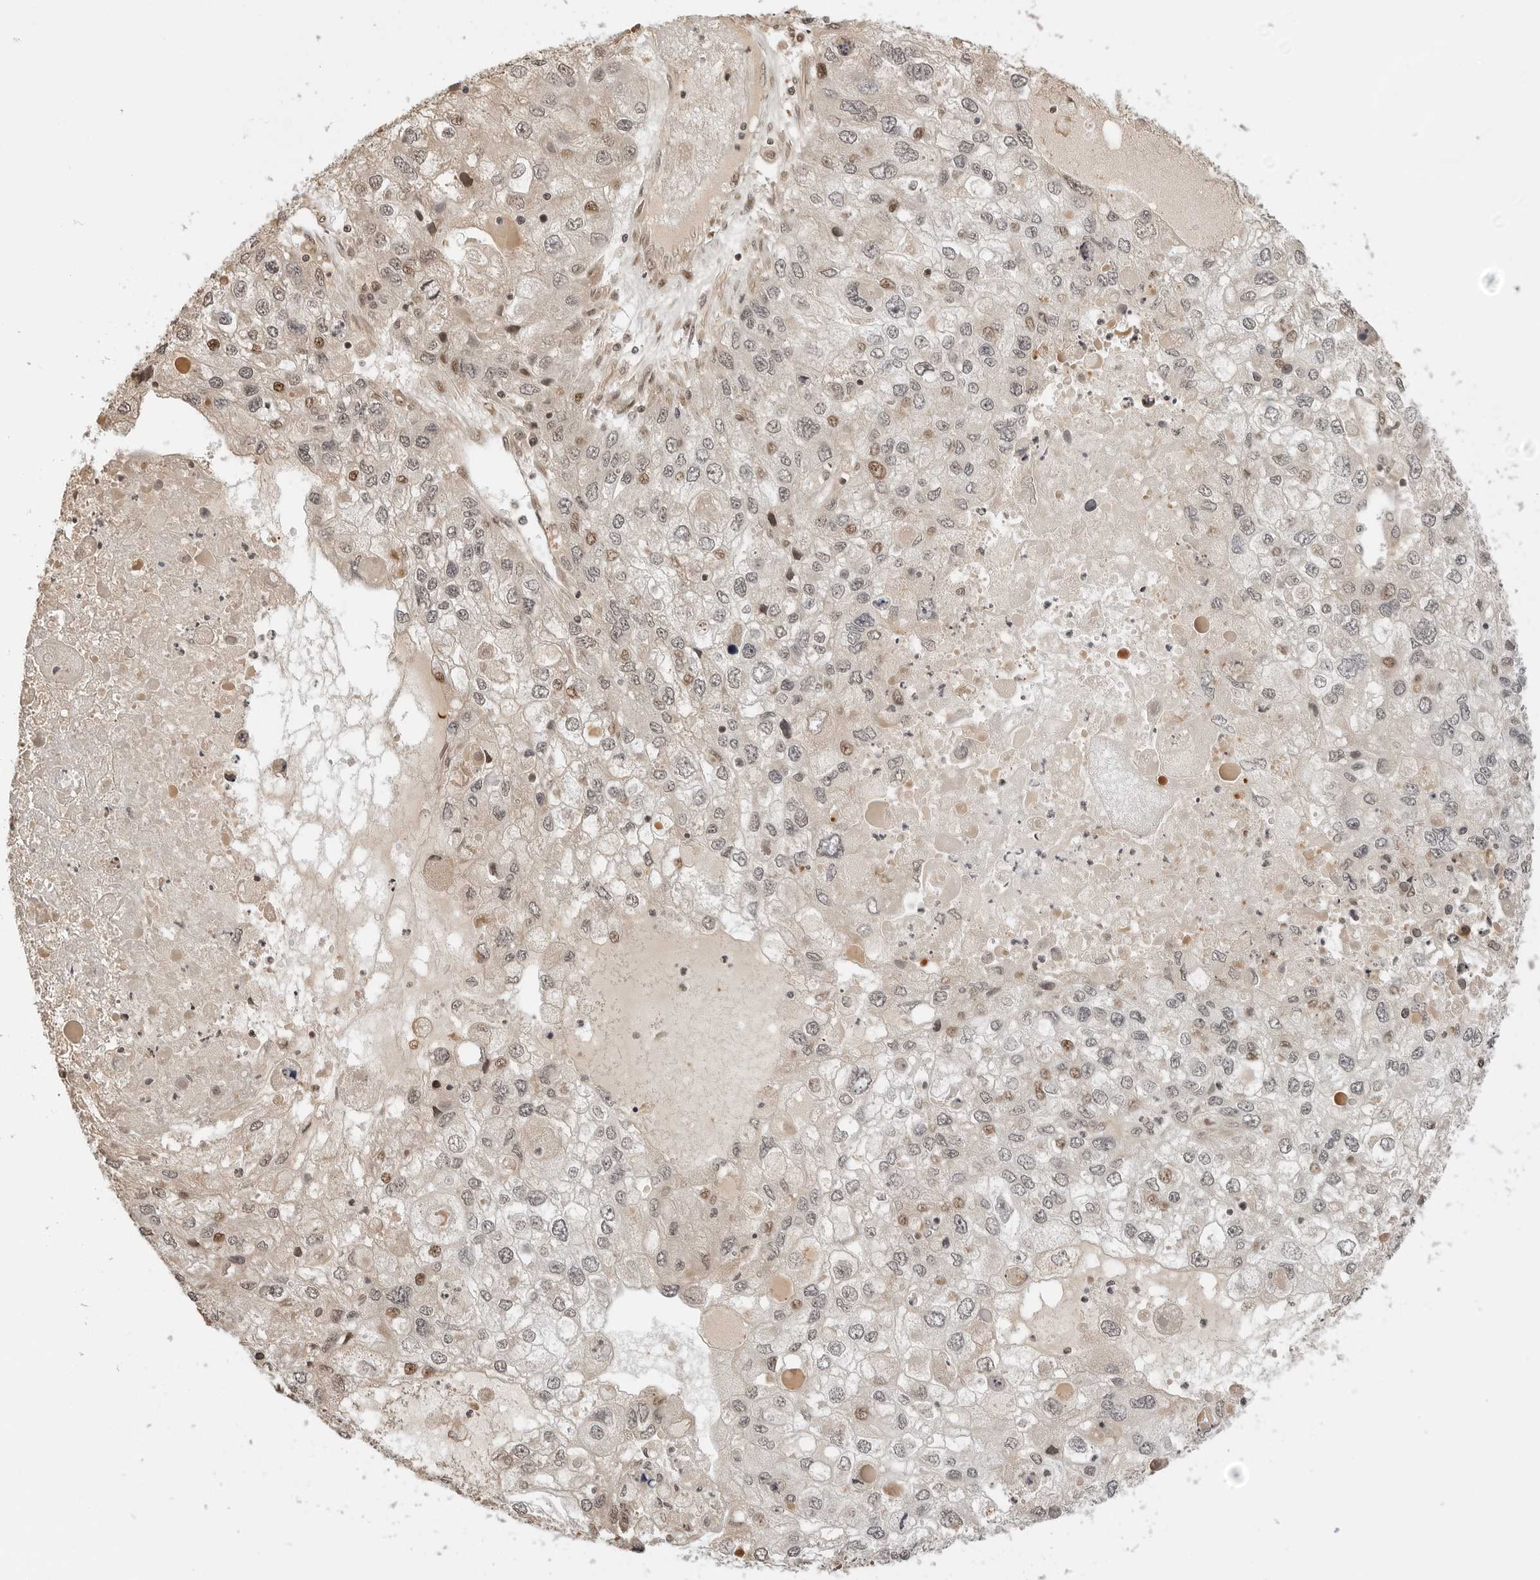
{"staining": {"intensity": "moderate", "quantity": "<25%", "location": "nuclear"}, "tissue": "endometrial cancer", "cell_type": "Tumor cells", "image_type": "cancer", "snomed": [{"axis": "morphology", "description": "Adenocarcinoma, NOS"}, {"axis": "topography", "description": "Endometrium"}], "caption": "There is low levels of moderate nuclear positivity in tumor cells of endometrial adenocarcinoma, as demonstrated by immunohistochemical staining (brown color).", "gene": "GEM", "patient": {"sex": "female", "age": 49}}